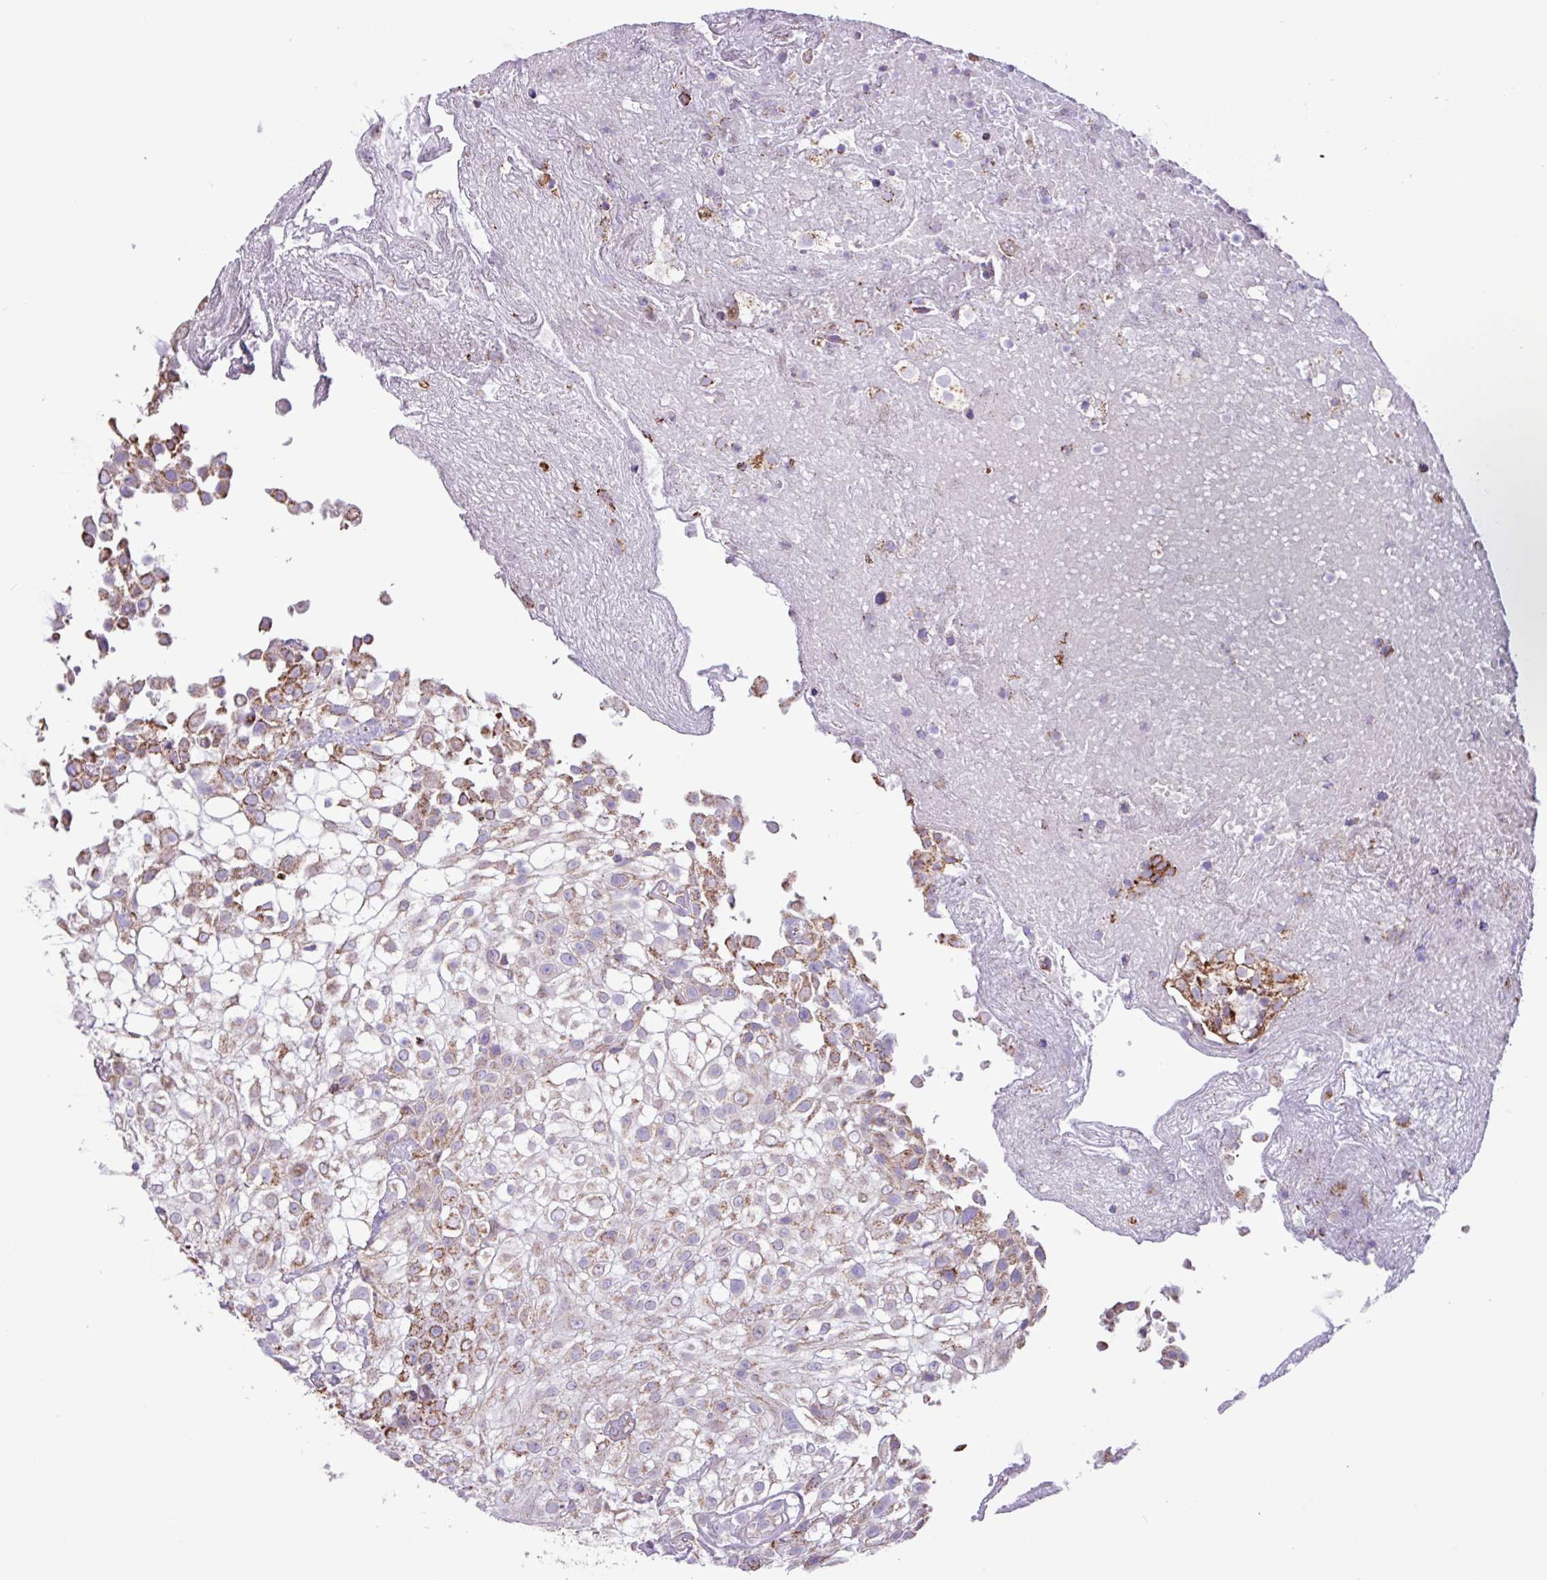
{"staining": {"intensity": "moderate", "quantity": "25%-75%", "location": "cytoplasmic/membranous"}, "tissue": "urothelial cancer", "cell_type": "Tumor cells", "image_type": "cancer", "snomed": [{"axis": "morphology", "description": "Urothelial carcinoma, High grade"}, {"axis": "topography", "description": "Urinary bladder"}], "caption": "Protein analysis of urothelial cancer tissue exhibits moderate cytoplasmic/membranous positivity in about 25%-75% of tumor cells. (IHC, brightfield microscopy, high magnification).", "gene": "RTL3", "patient": {"sex": "male", "age": 56}}